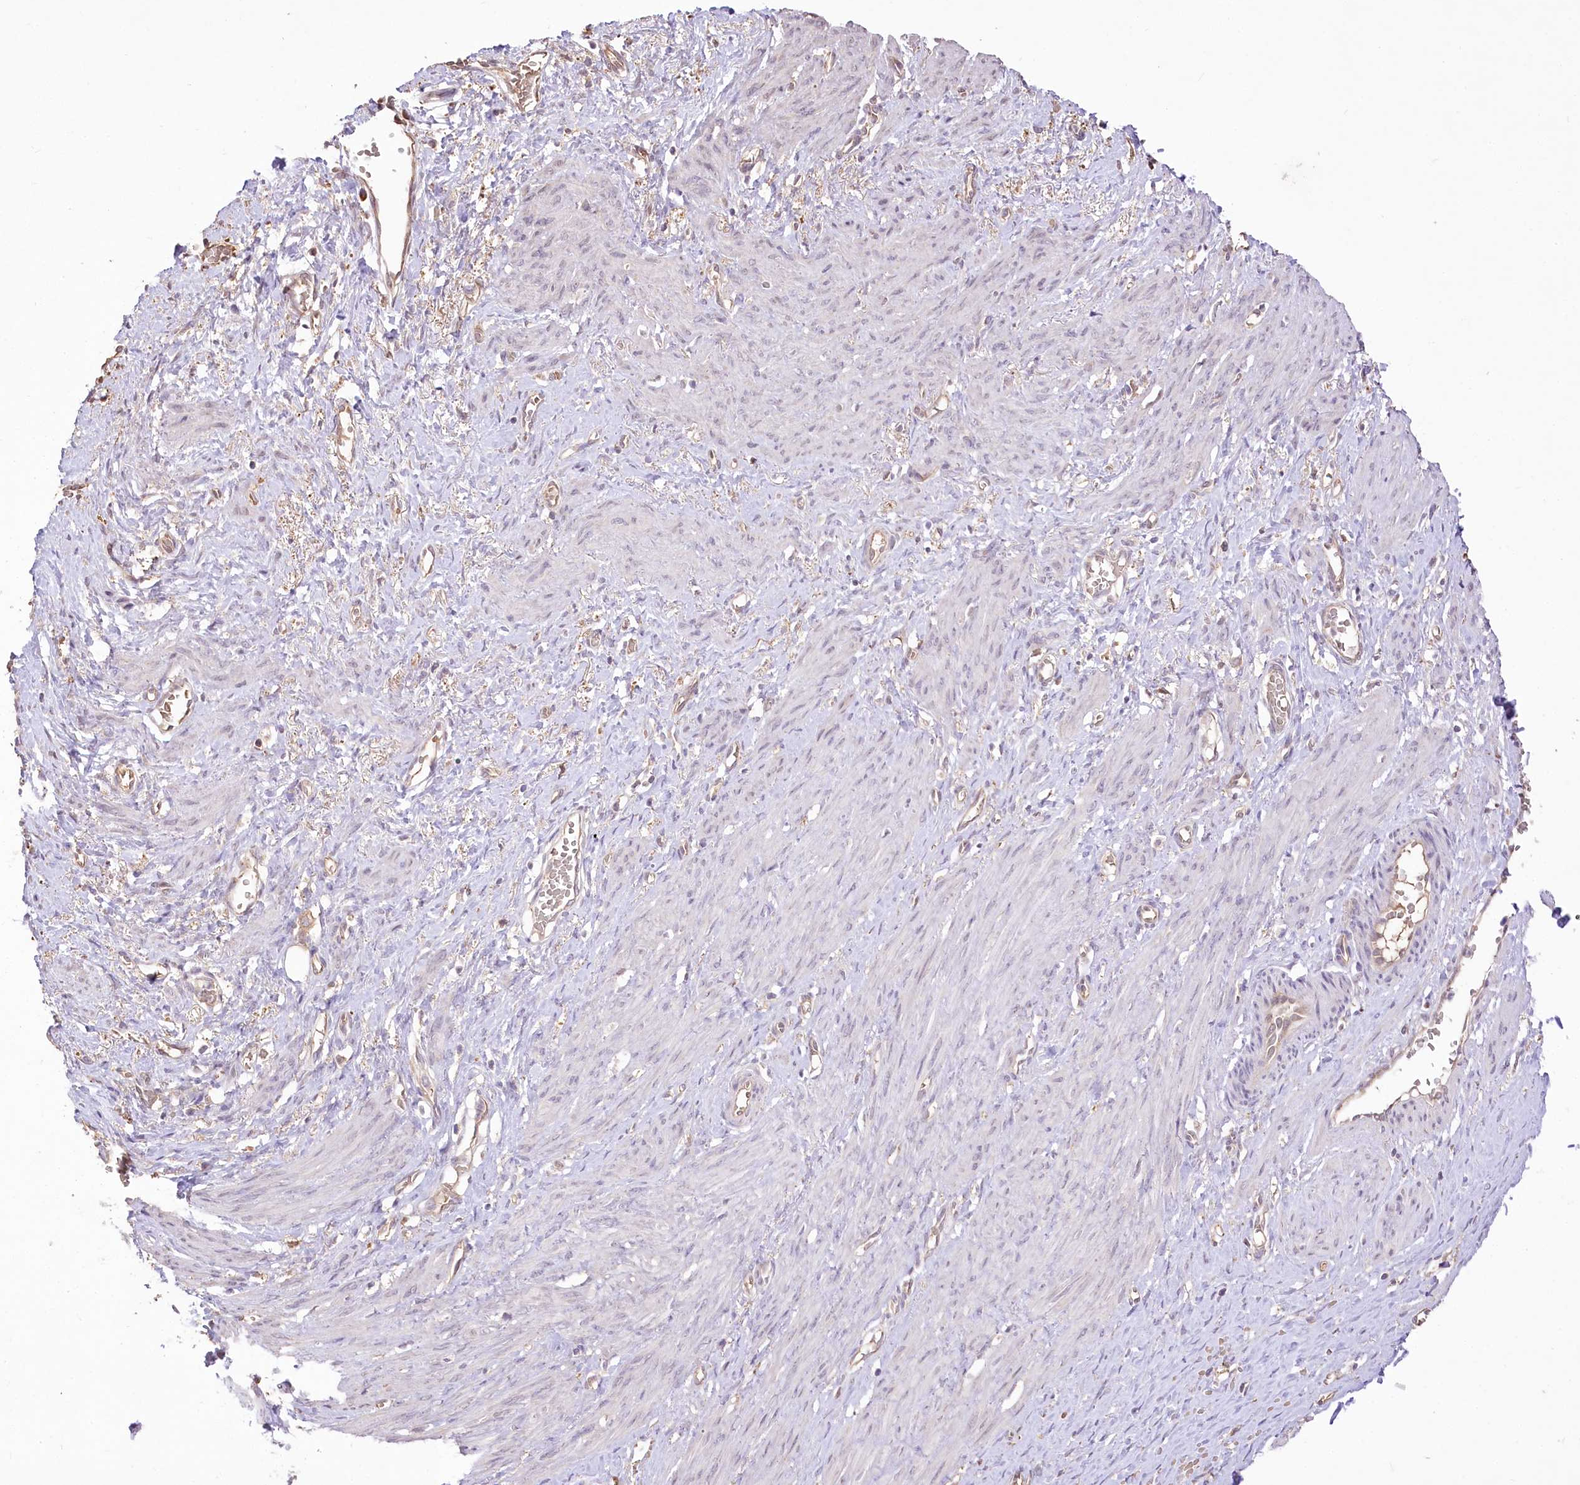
{"staining": {"intensity": "negative", "quantity": "none", "location": "none"}, "tissue": "smooth muscle", "cell_type": "Smooth muscle cells", "image_type": "normal", "snomed": [{"axis": "morphology", "description": "Normal tissue, NOS"}, {"axis": "topography", "description": "Endometrium"}], "caption": "Immunohistochemistry of normal smooth muscle displays no positivity in smooth muscle cells. (DAB (3,3'-diaminobenzidine) IHC with hematoxylin counter stain).", "gene": "R3HDM2", "patient": {"sex": "female", "age": 33}}